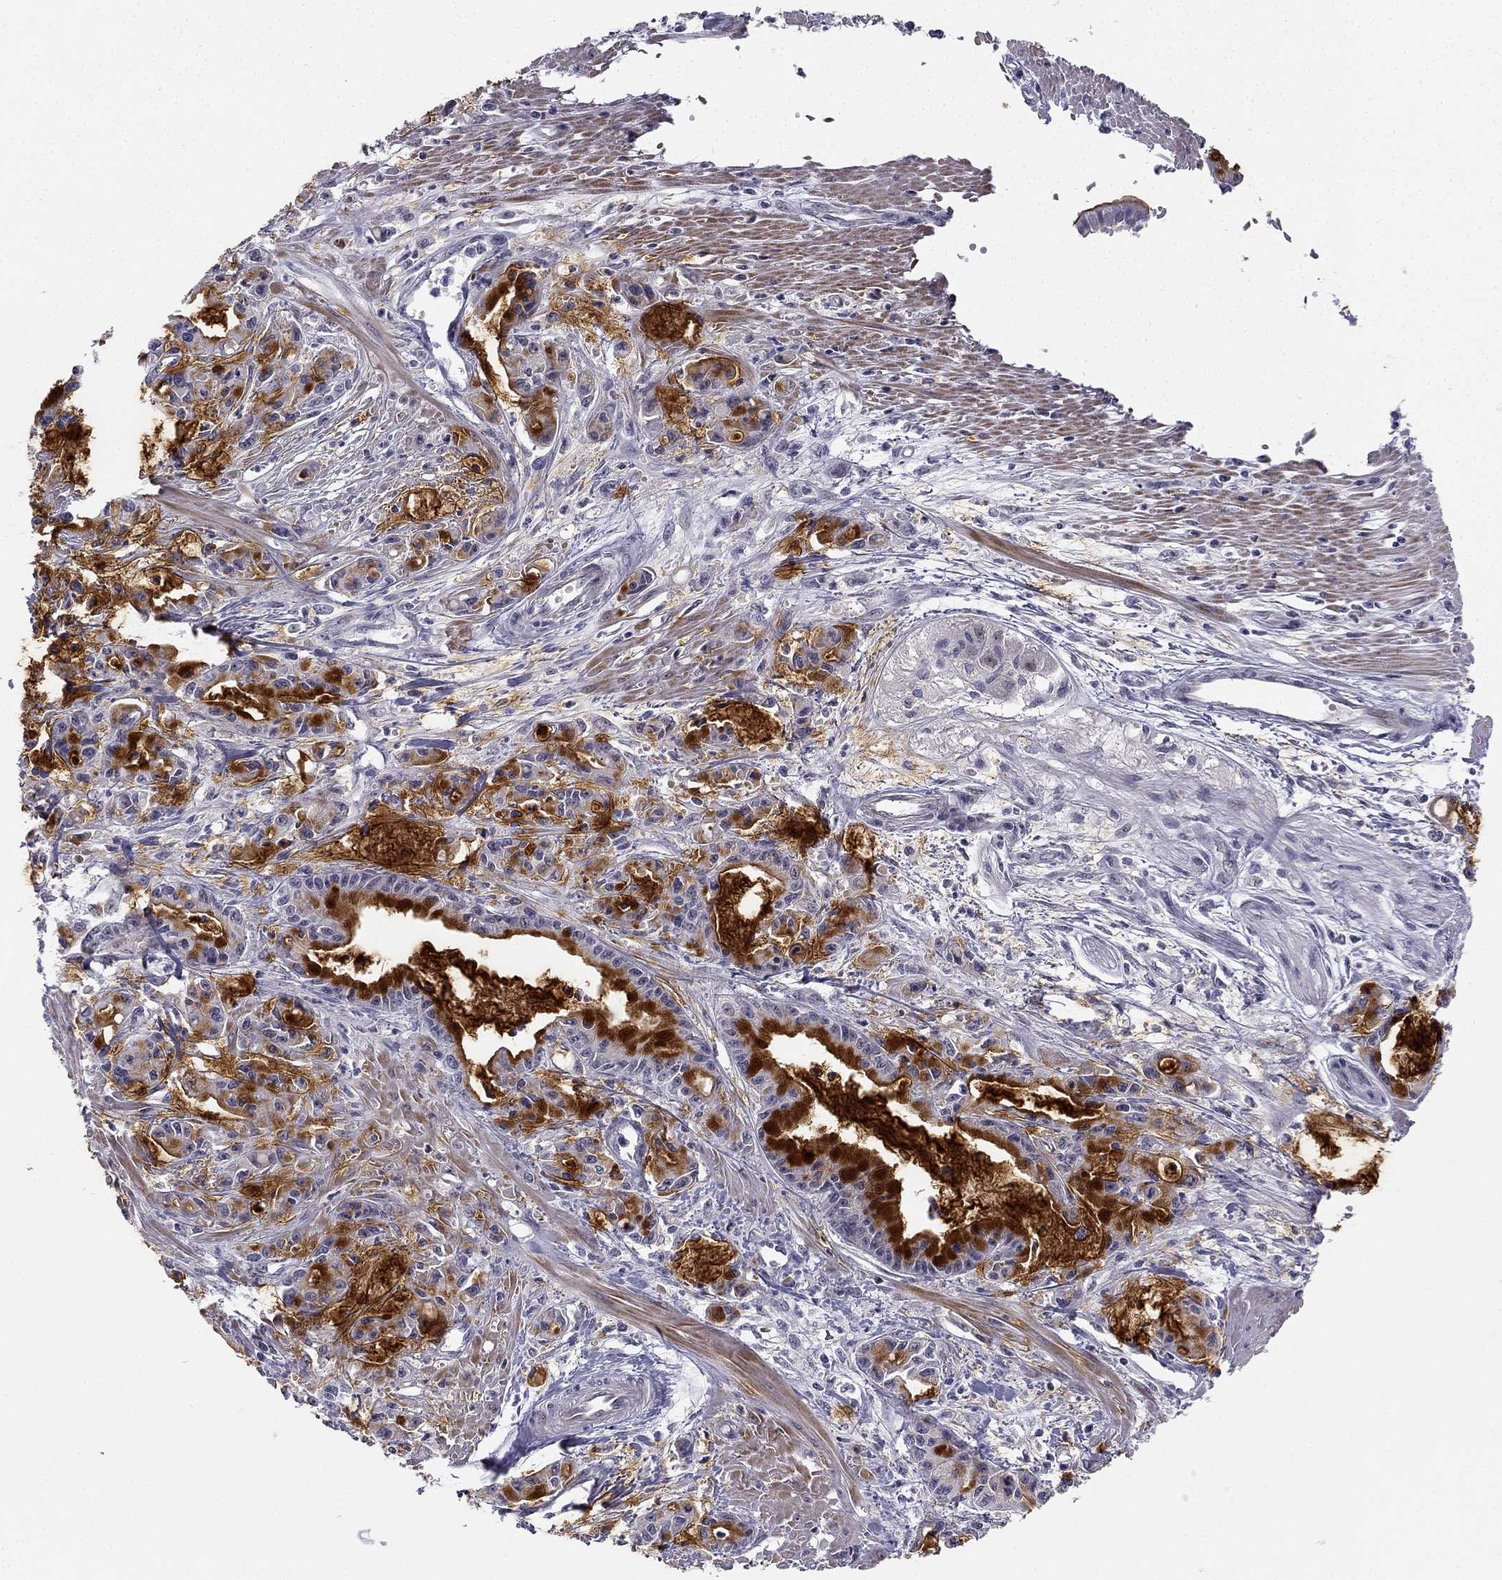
{"staining": {"intensity": "strong", "quantity": "<25%", "location": "cytoplasmic/membranous"}, "tissue": "pancreatic cancer", "cell_type": "Tumor cells", "image_type": "cancer", "snomed": [{"axis": "morphology", "description": "Adenocarcinoma, NOS"}, {"axis": "topography", "description": "Pancreas"}], "caption": "Human pancreatic cancer (adenocarcinoma) stained with a brown dye reveals strong cytoplasmic/membranous positive staining in about <25% of tumor cells.", "gene": "CHST8", "patient": {"sex": "male", "age": 48}}